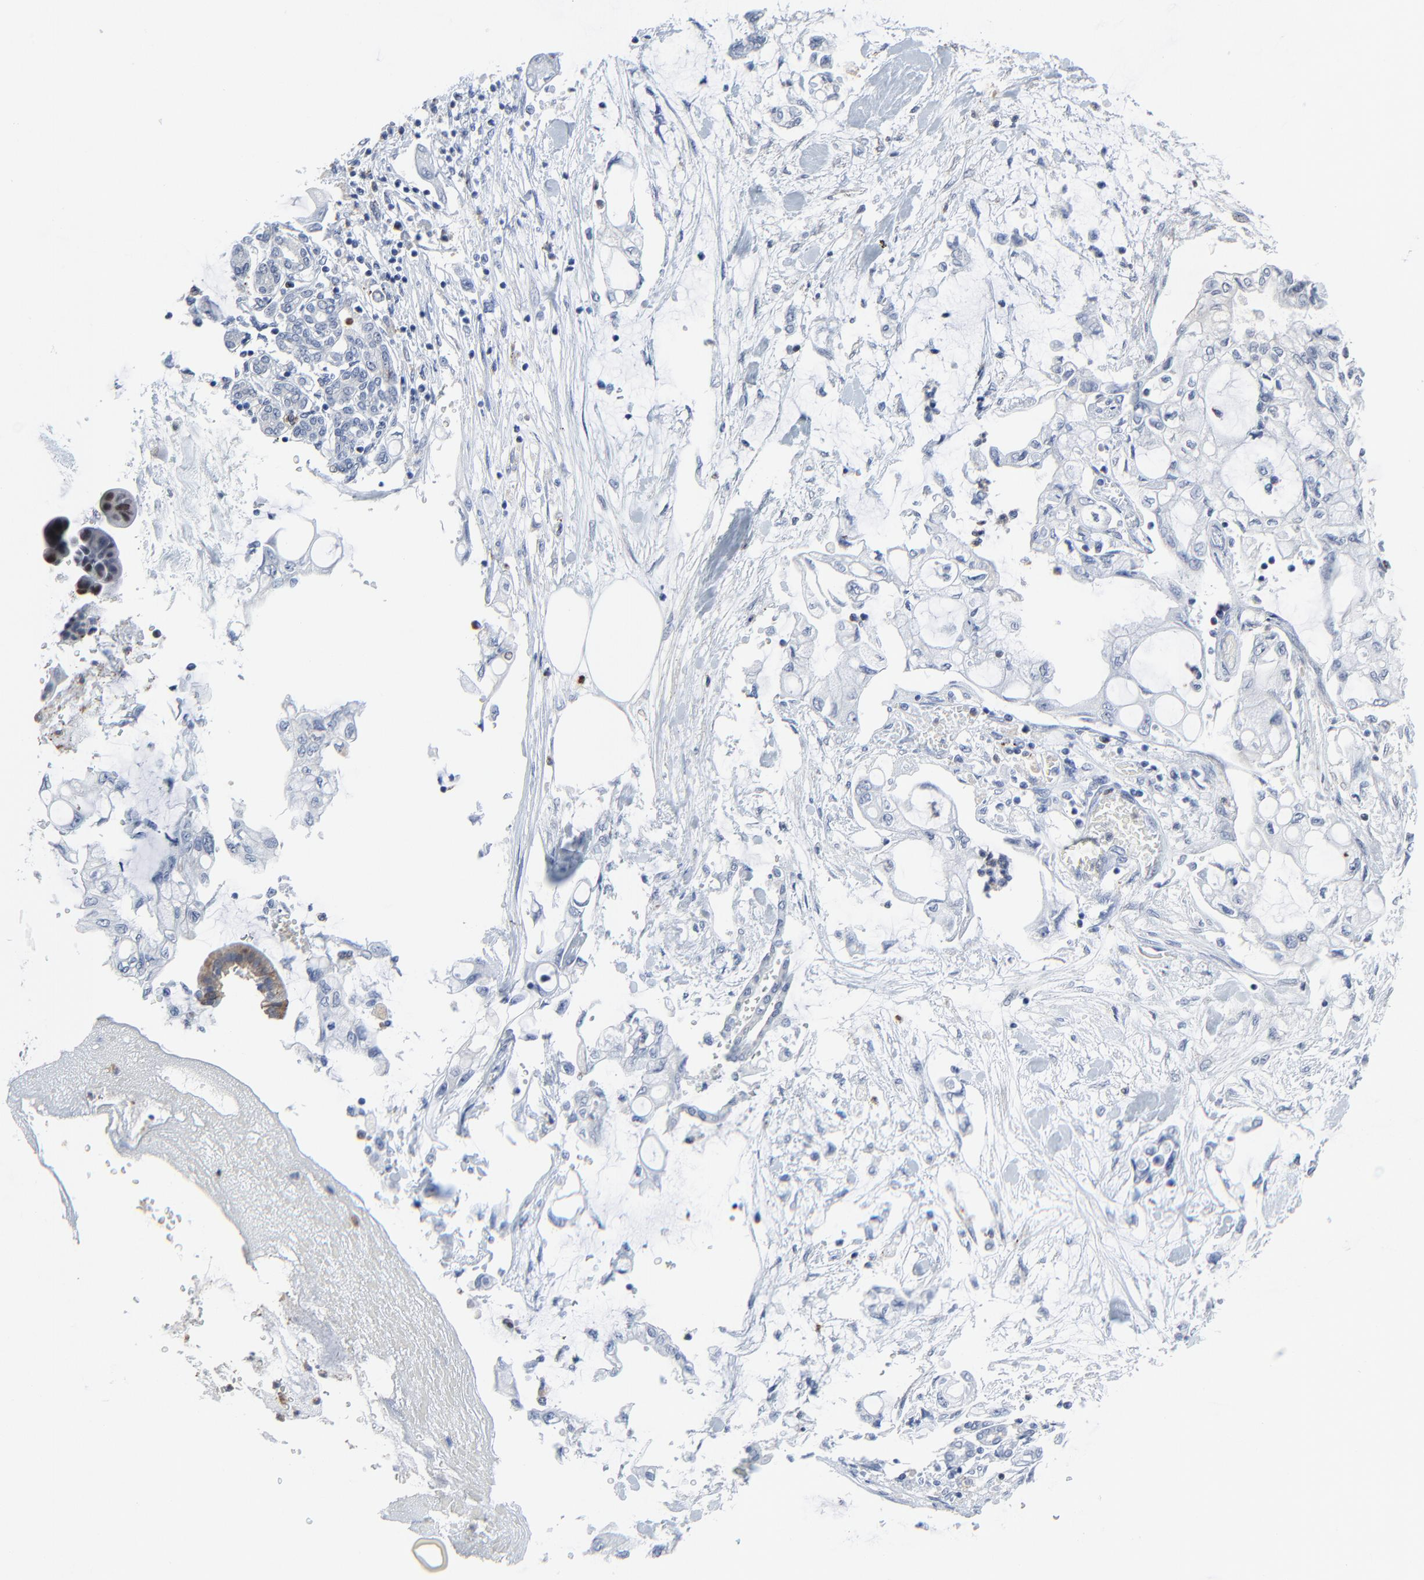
{"staining": {"intensity": "negative", "quantity": "none", "location": "none"}, "tissue": "pancreatic cancer", "cell_type": "Tumor cells", "image_type": "cancer", "snomed": [{"axis": "morphology", "description": "Adenocarcinoma, NOS"}, {"axis": "topography", "description": "Pancreas"}], "caption": "The micrograph exhibits no significant staining in tumor cells of pancreatic cancer (adenocarcinoma).", "gene": "BIRC3", "patient": {"sex": "female", "age": 70}}